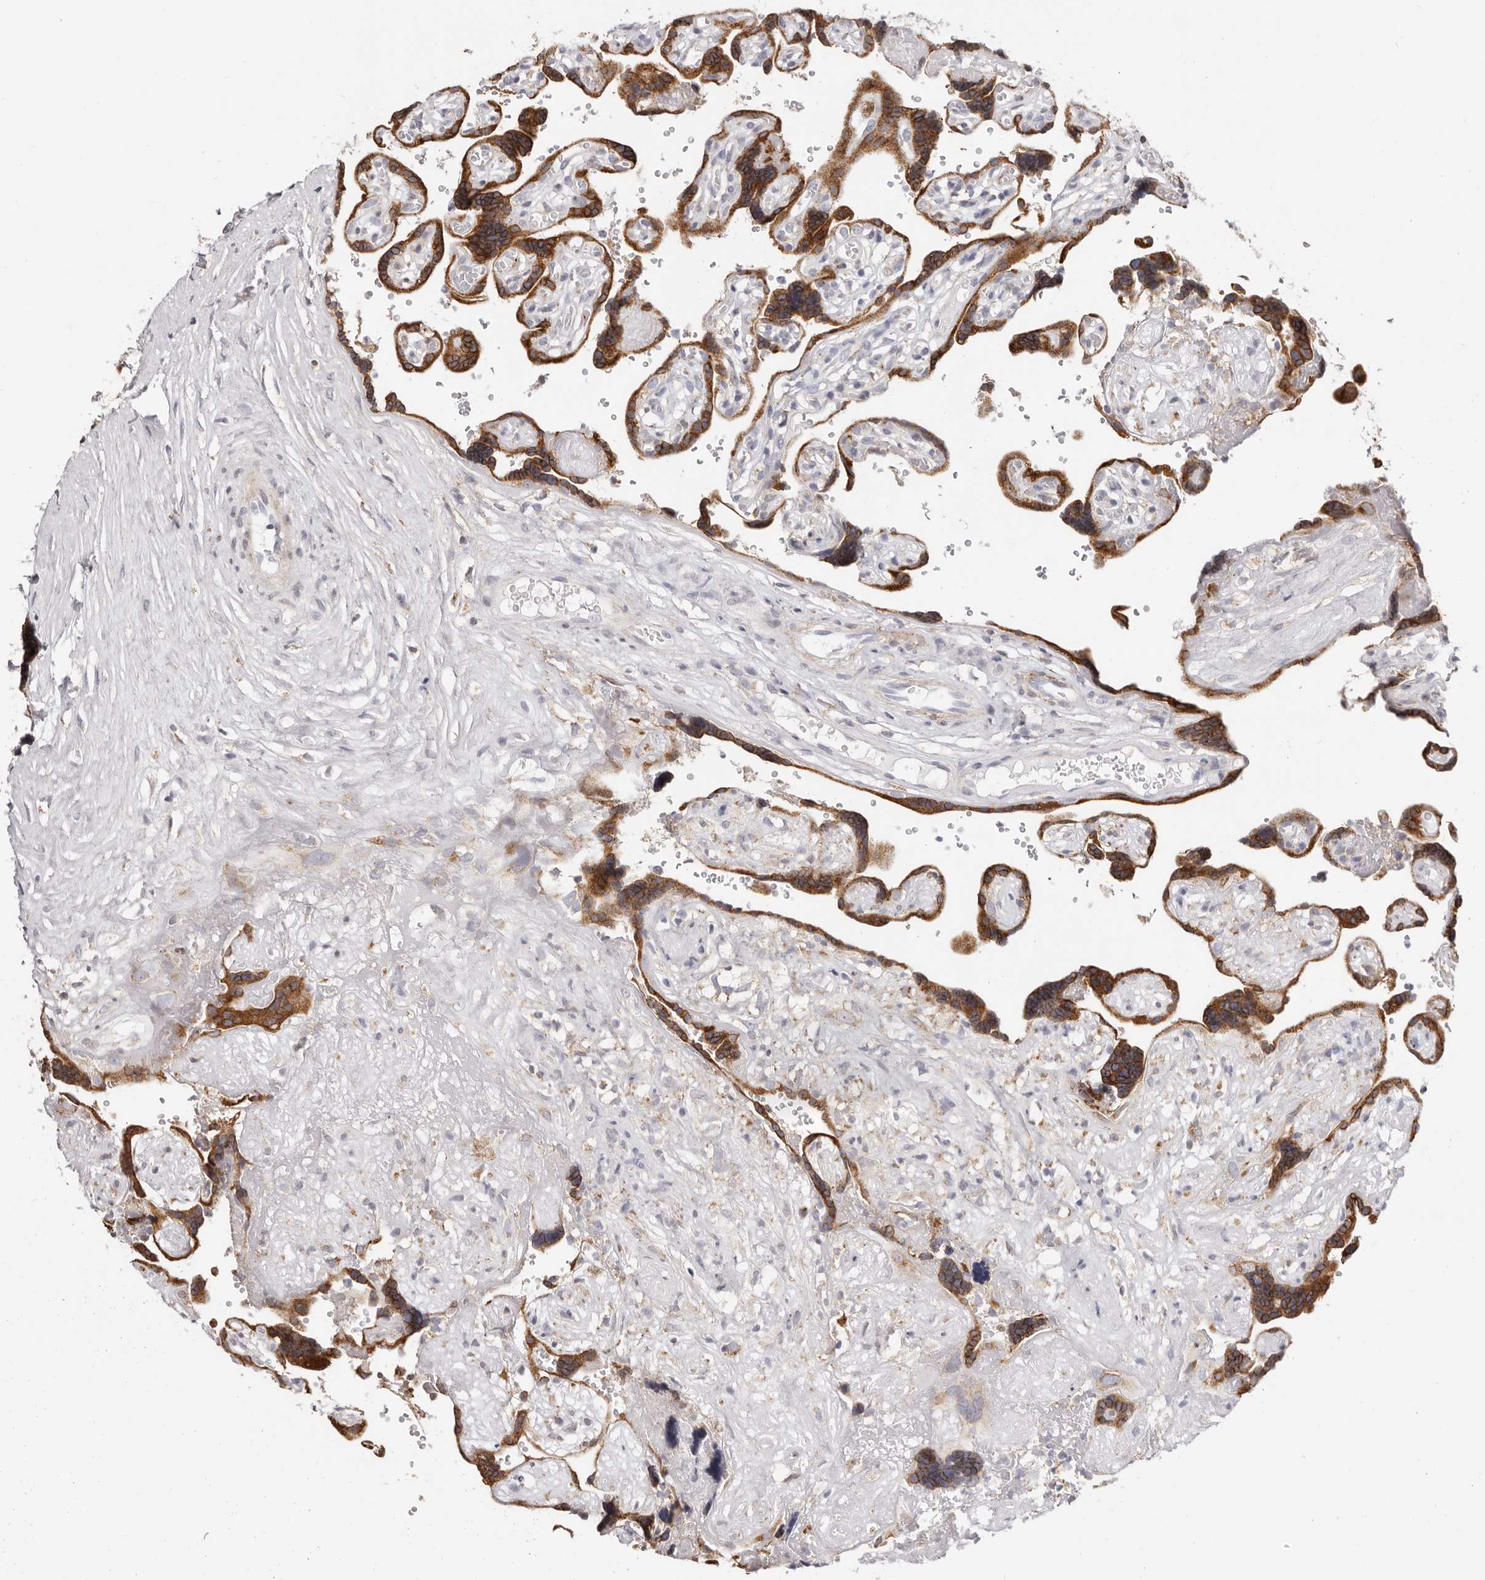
{"staining": {"intensity": "moderate", "quantity": ">75%", "location": "cytoplasmic/membranous"}, "tissue": "placenta", "cell_type": "Decidual cells", "image_type": "normal", "snomed": [{"axis": "morphology", "description": "Normal tissue, NOS"}, {"axis": "topography", "description": "Placenta"}], "caption": "Immunohistochemical staining of unremarkable placenta exhibits medium levels of moderate cytoplasmic/membranous positivity in about >75% of decidual cells. (DAB (3,3'-diaminobenzidine) = brown stain, brightfield microscopy at high magnification).", "gene": "IL32", "patient": {"sex": "female", "age": 30}}